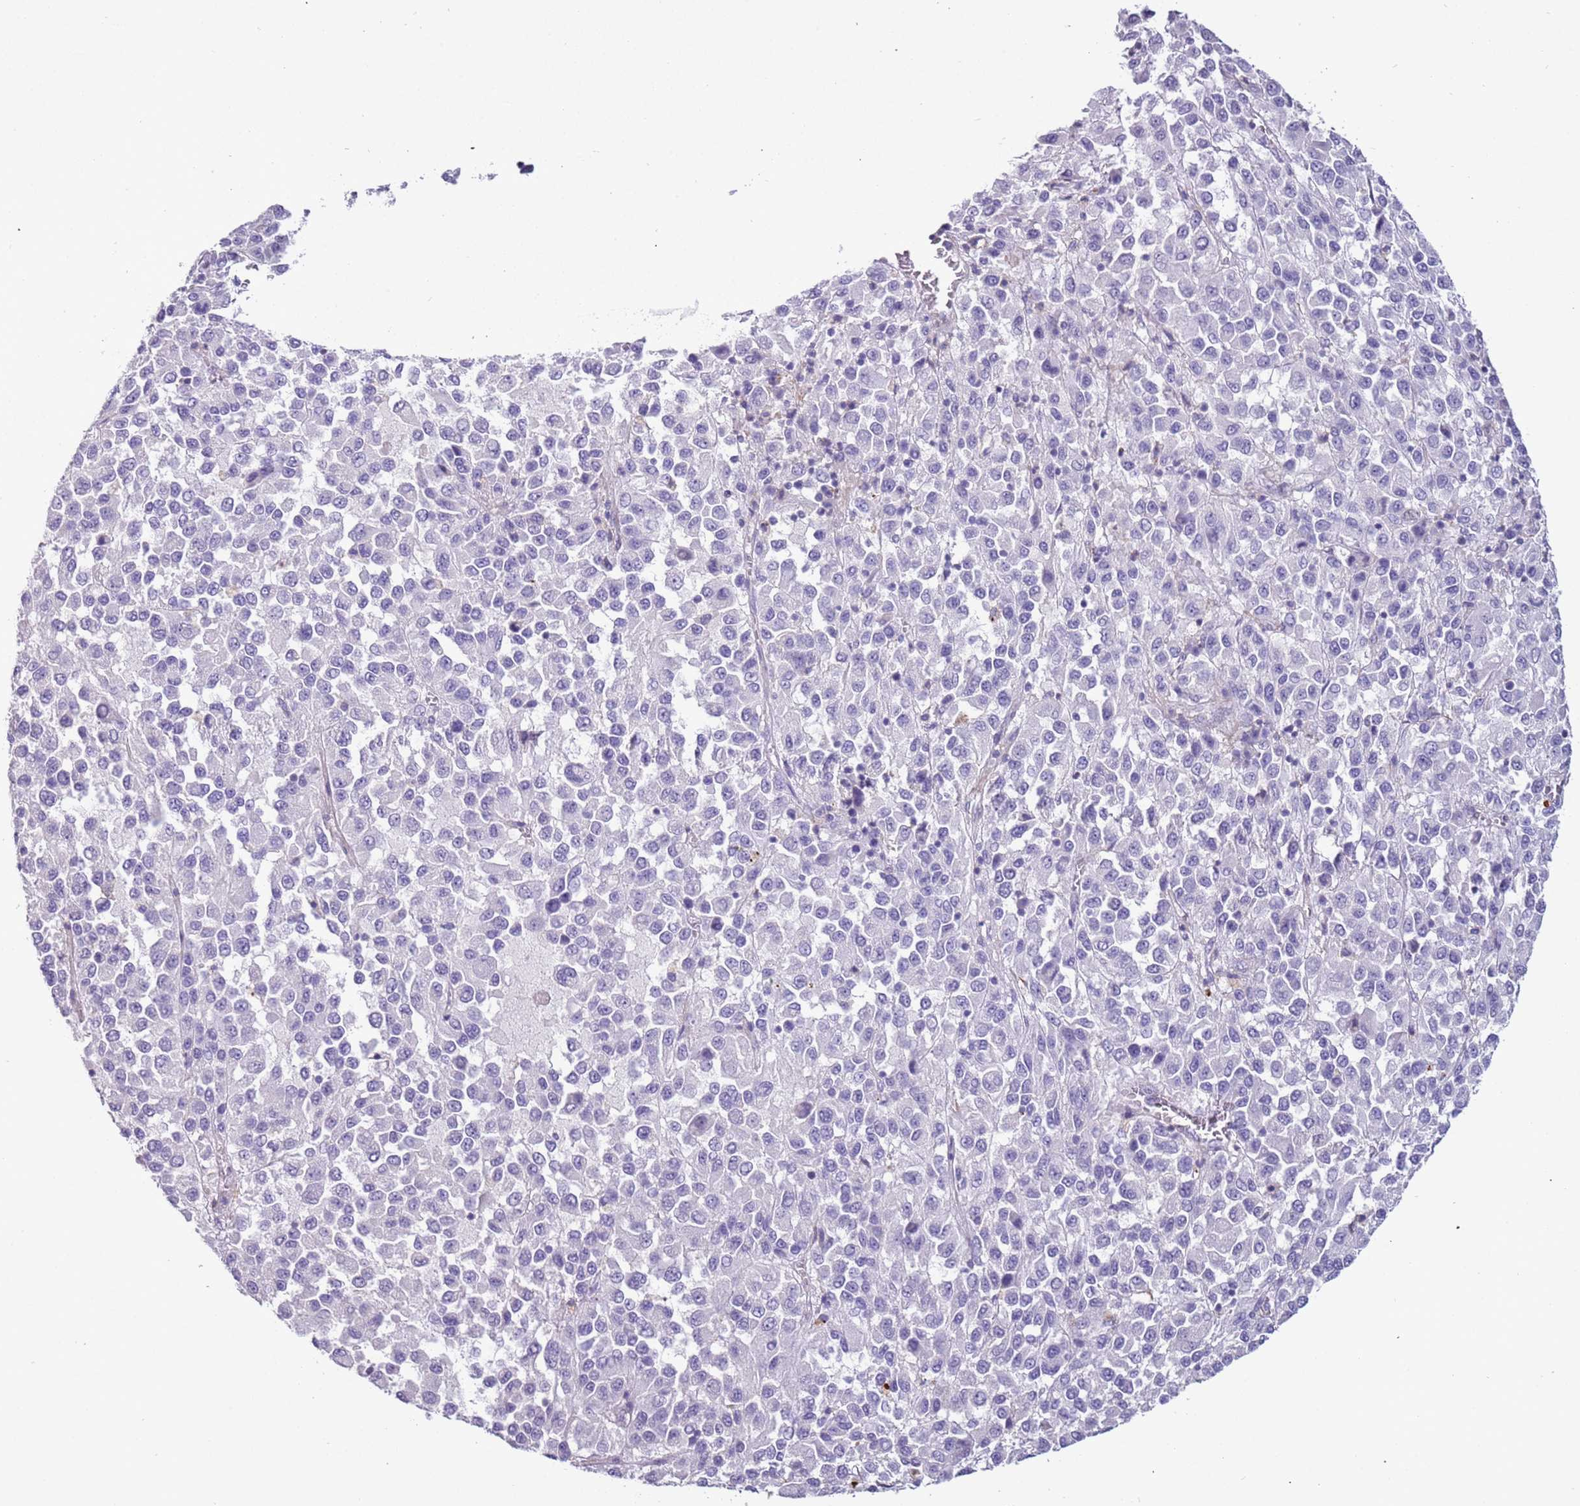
{"staining": {"intensity": "negative", "quantity": "none", "location": "none"}, "tissue": "melanoma", "cell_type": "Tumor cells", "image_type": "cancer", "snomed": [{"axis": "morphology", "description": "Malignant melanoma, Metastatic site"}, {"axis": "topography", "description": "Lung"}], "caption": "Human malignant melanoma (metastatic site) stained for a protein using immunohistochemistry (IHC) demonstrates no positivity in tumor cells.", "gene": "PCGF2", "patient": {"sex": "male", "age": 64}}